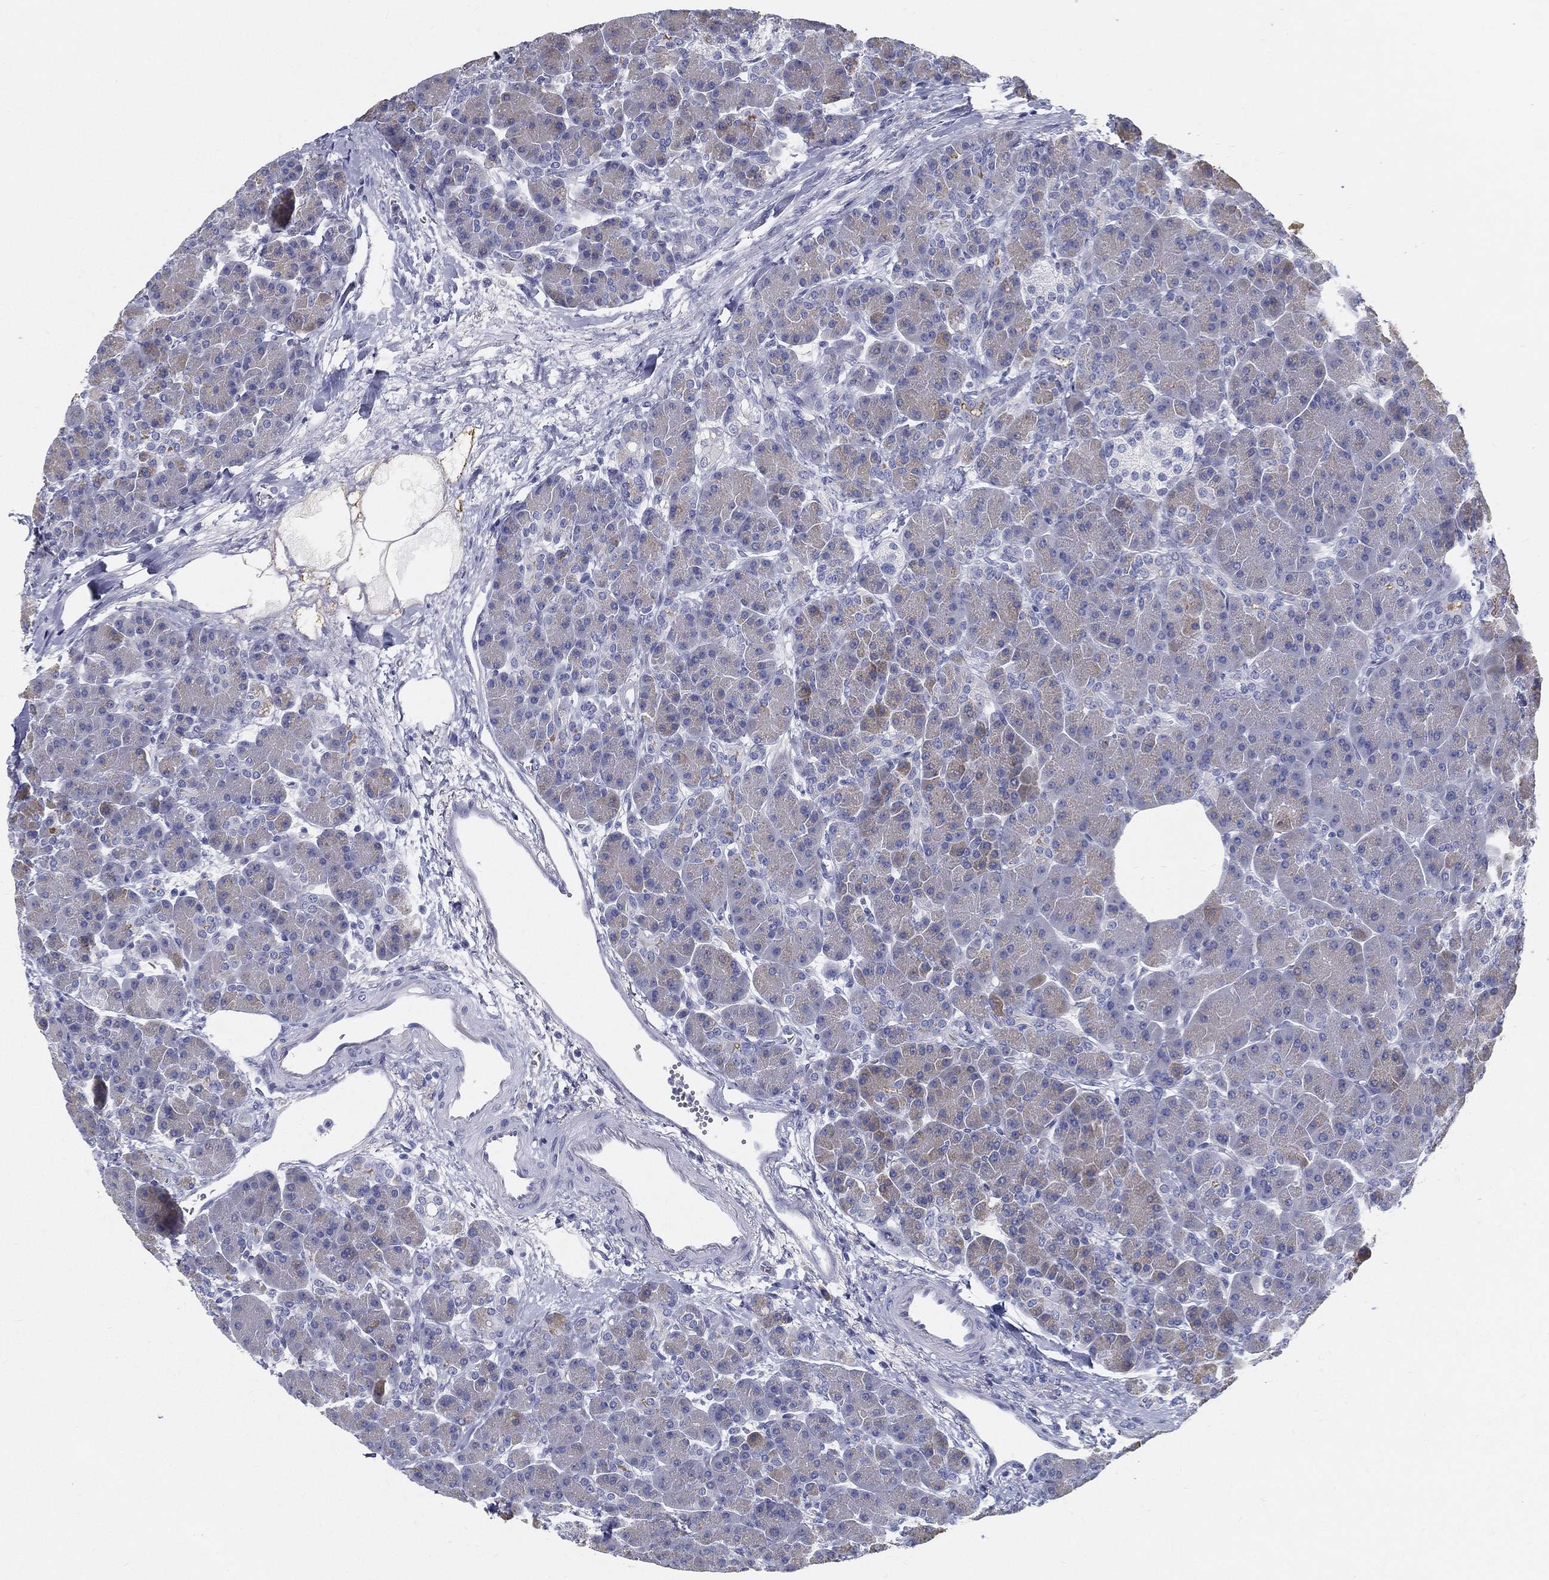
{"staining": {"intensity": "weak", "quantity": "<25%", "location": "cytoplasmic/membranous"}, "tissue": "pancreas", "cell_type": "Exocrine glandular cells", "image_type": "normal", "snomed": [{"axis": "morphology", "description": "Normal tissue, NOS"}, {"axis": "topography", "description": "Pancreas"}], "caption": "Immunohistochemistry of normal human pancreas reveals no positivity in exocrine glandular cells.", "gene": "STS", "patient": {"sex": "female", "age": 63}}